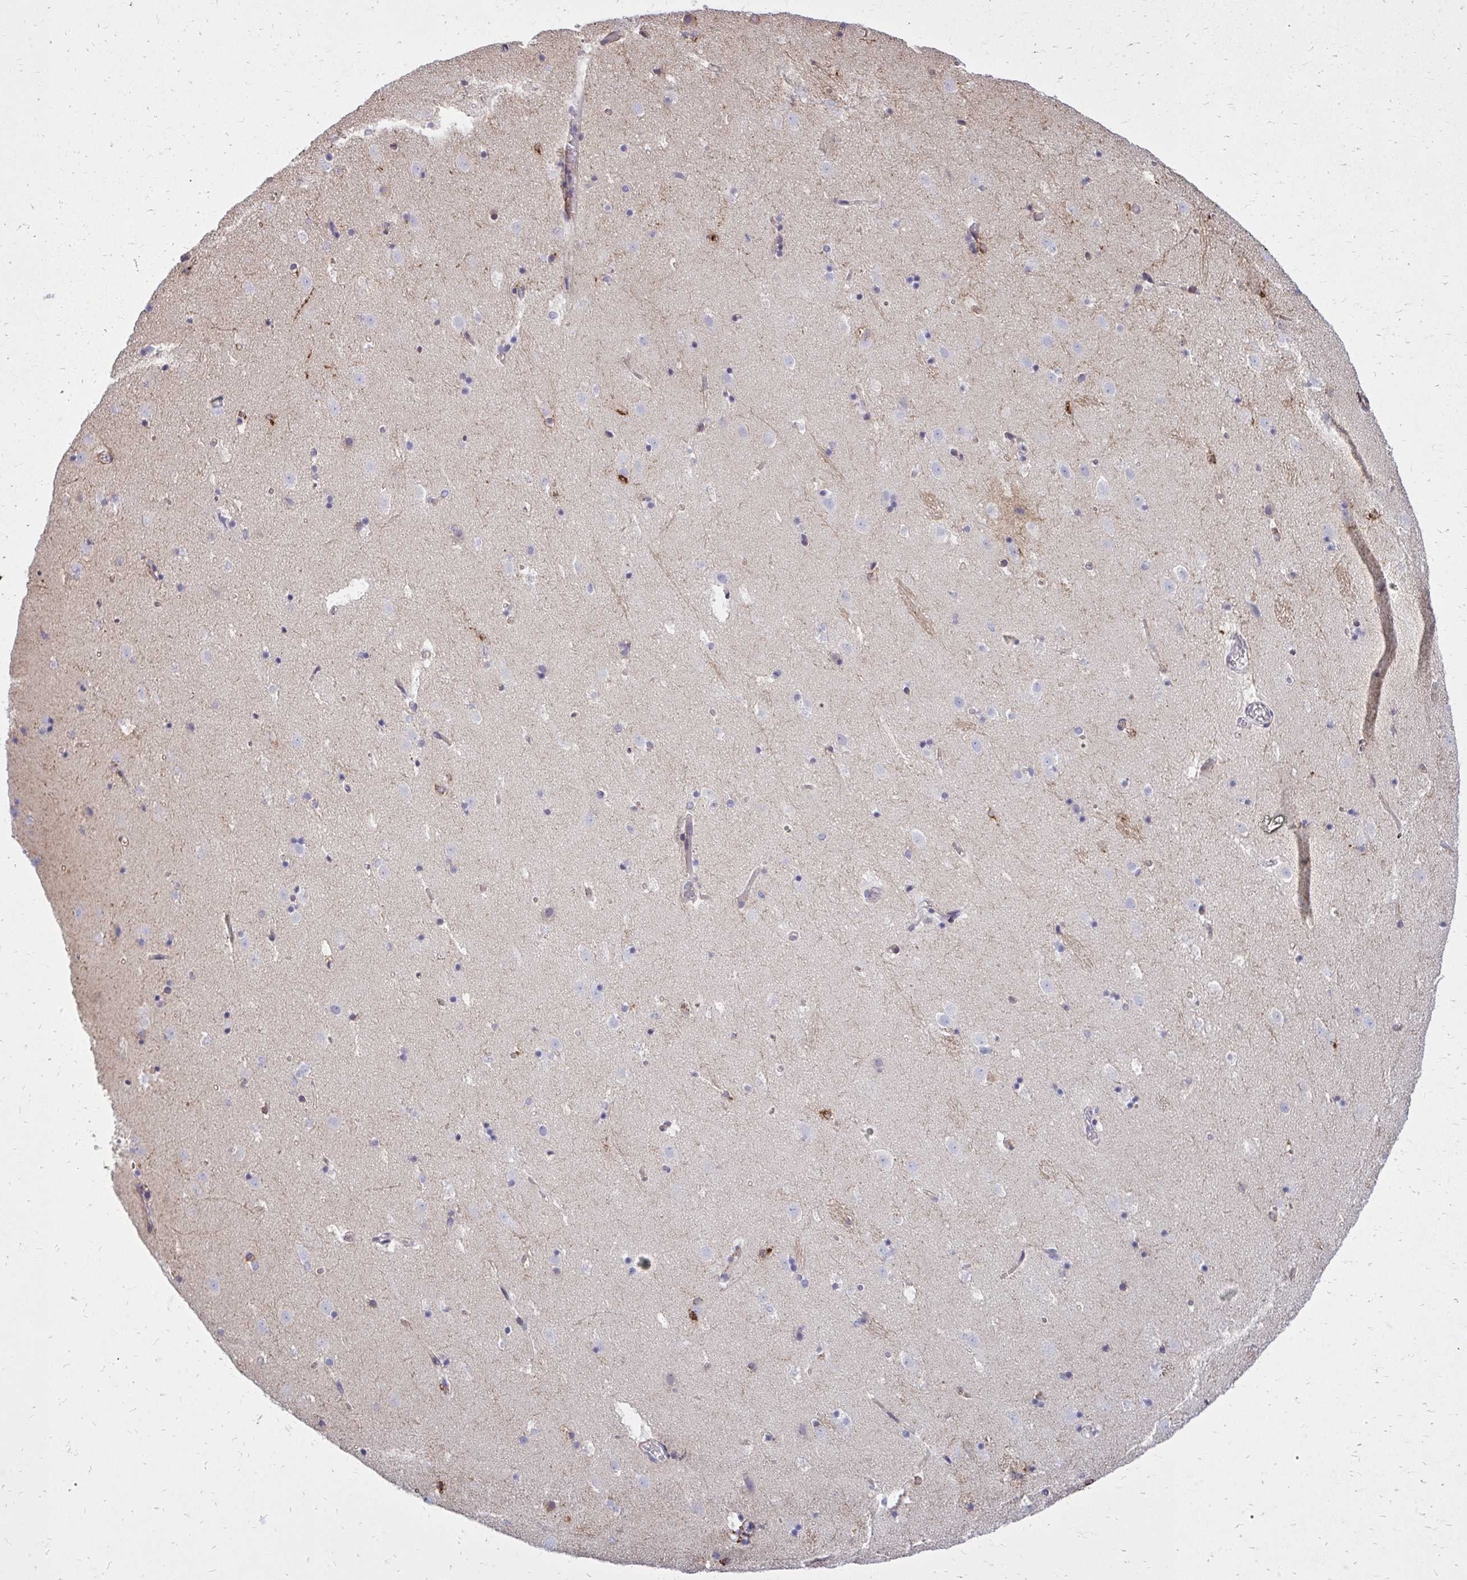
{"staining": {"intensity": "moderate", "quantity": "<25%", "location": "cytoplasmic/membranous"}, "tissue": "caudate", "cell_type": "Glial cells", "image_type": "normal", "snomed": [{"axis": "morphology", "description": "Normal tissue, NOS"}, {"axis": "topography", "description": "Lateral ventricle wall"}], "caption": "Caudate stained for a protein (brown) exhibits moderate cytoplasmic/membranous positive expression in about <25% of glial cells.", "gene": "MARCKSL1", "patient": {"sex": "male", "age": 37}}